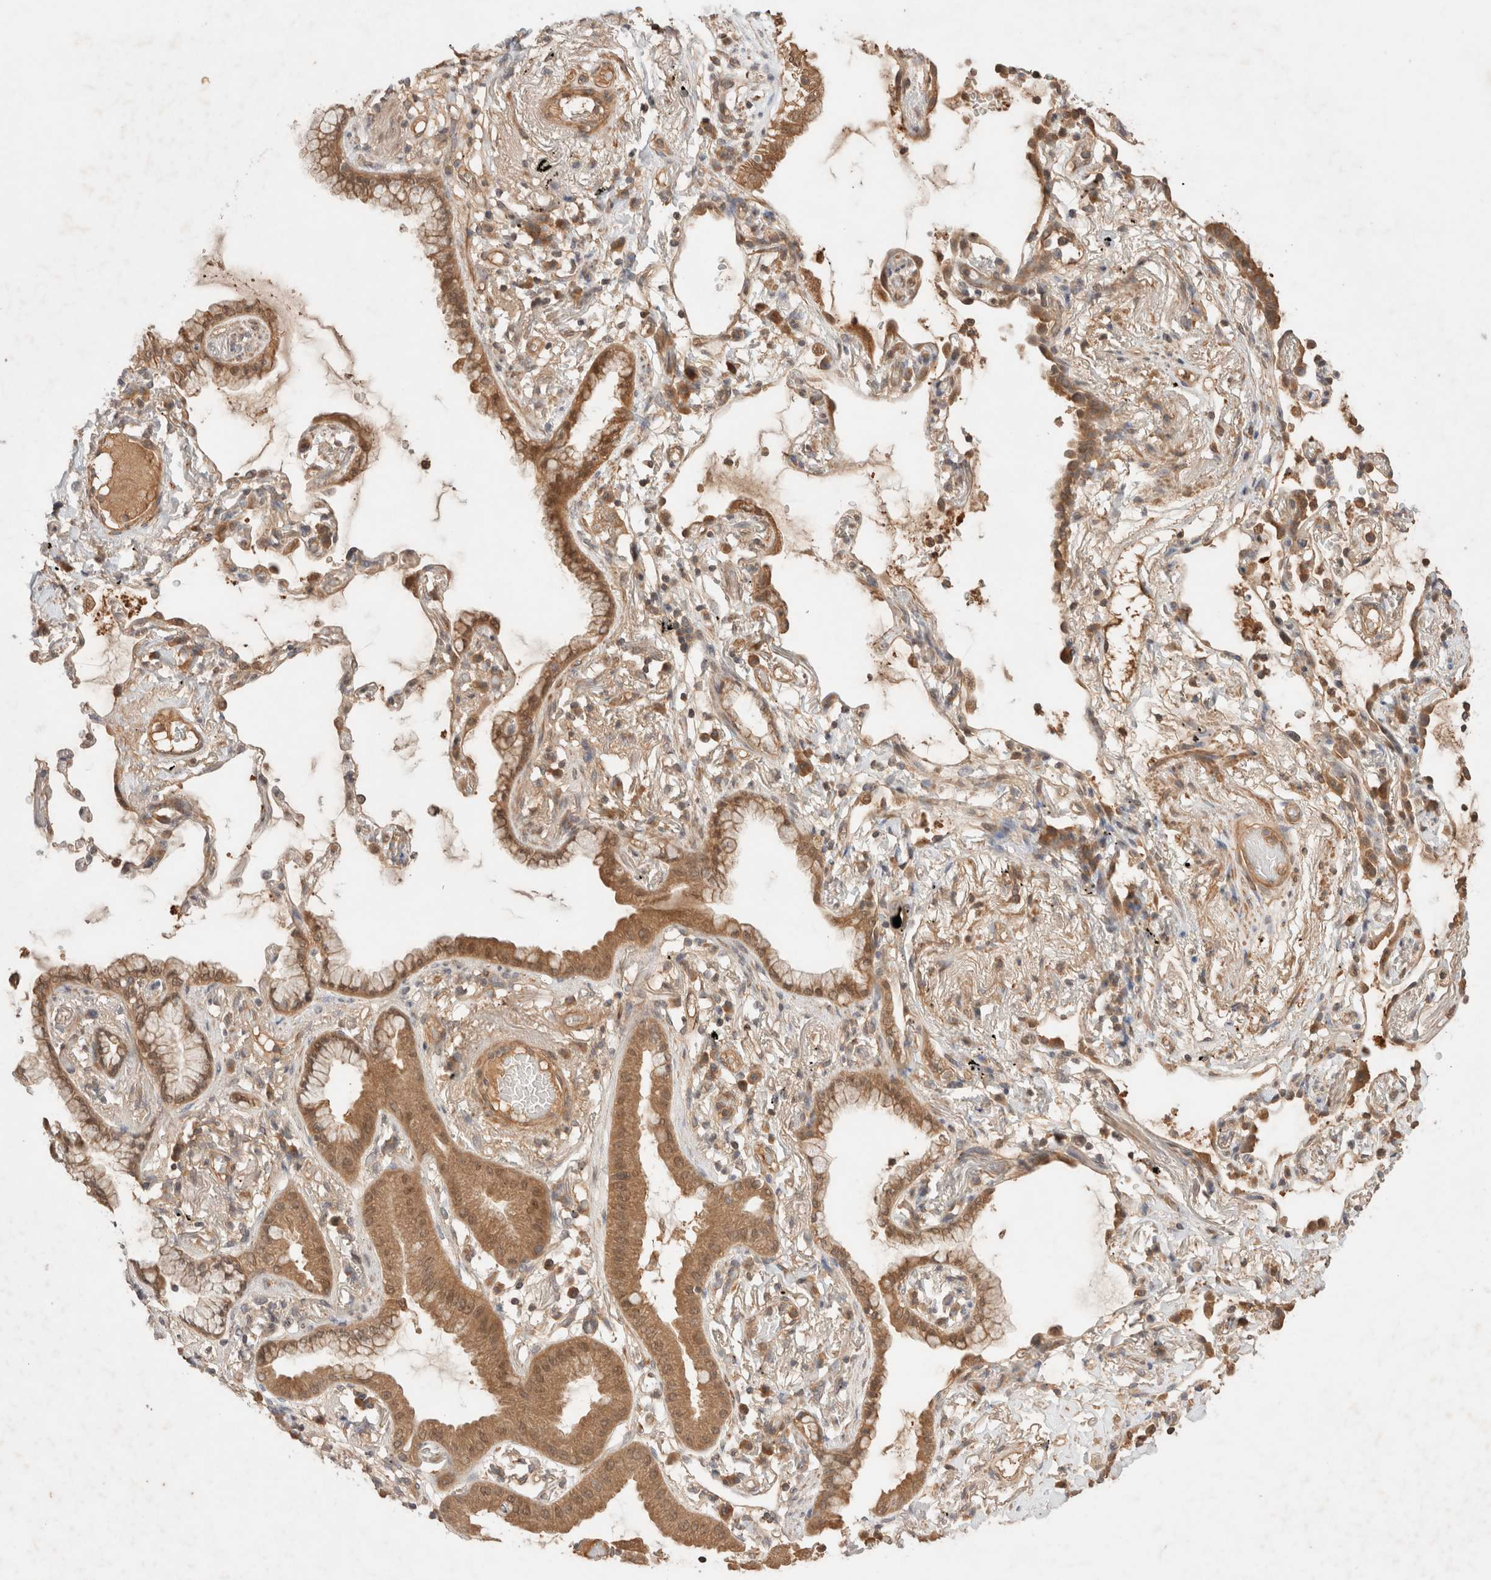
{"staining": {"intensity": "moderate", "quantity": ">75%", "location": "cytoplasmic/membranous"}, "tissue": "lung cancer", "cell_type": "Tumor cells", "image_type": "cancer", "snomed": [{"axis": "morphology", "description": "Adenocarcinoma, NOS"}, {"axis": "topography", "description": "Lung"}], "caption": "This is a micrograph of immunohistochemistry staining of adenocarcinoma (lung), which shows moderate staining in the cytoplasmic/membranous of tumor cells.", "gene": "CARNMT1", "patient": {"sex": "female", "age": 70}}